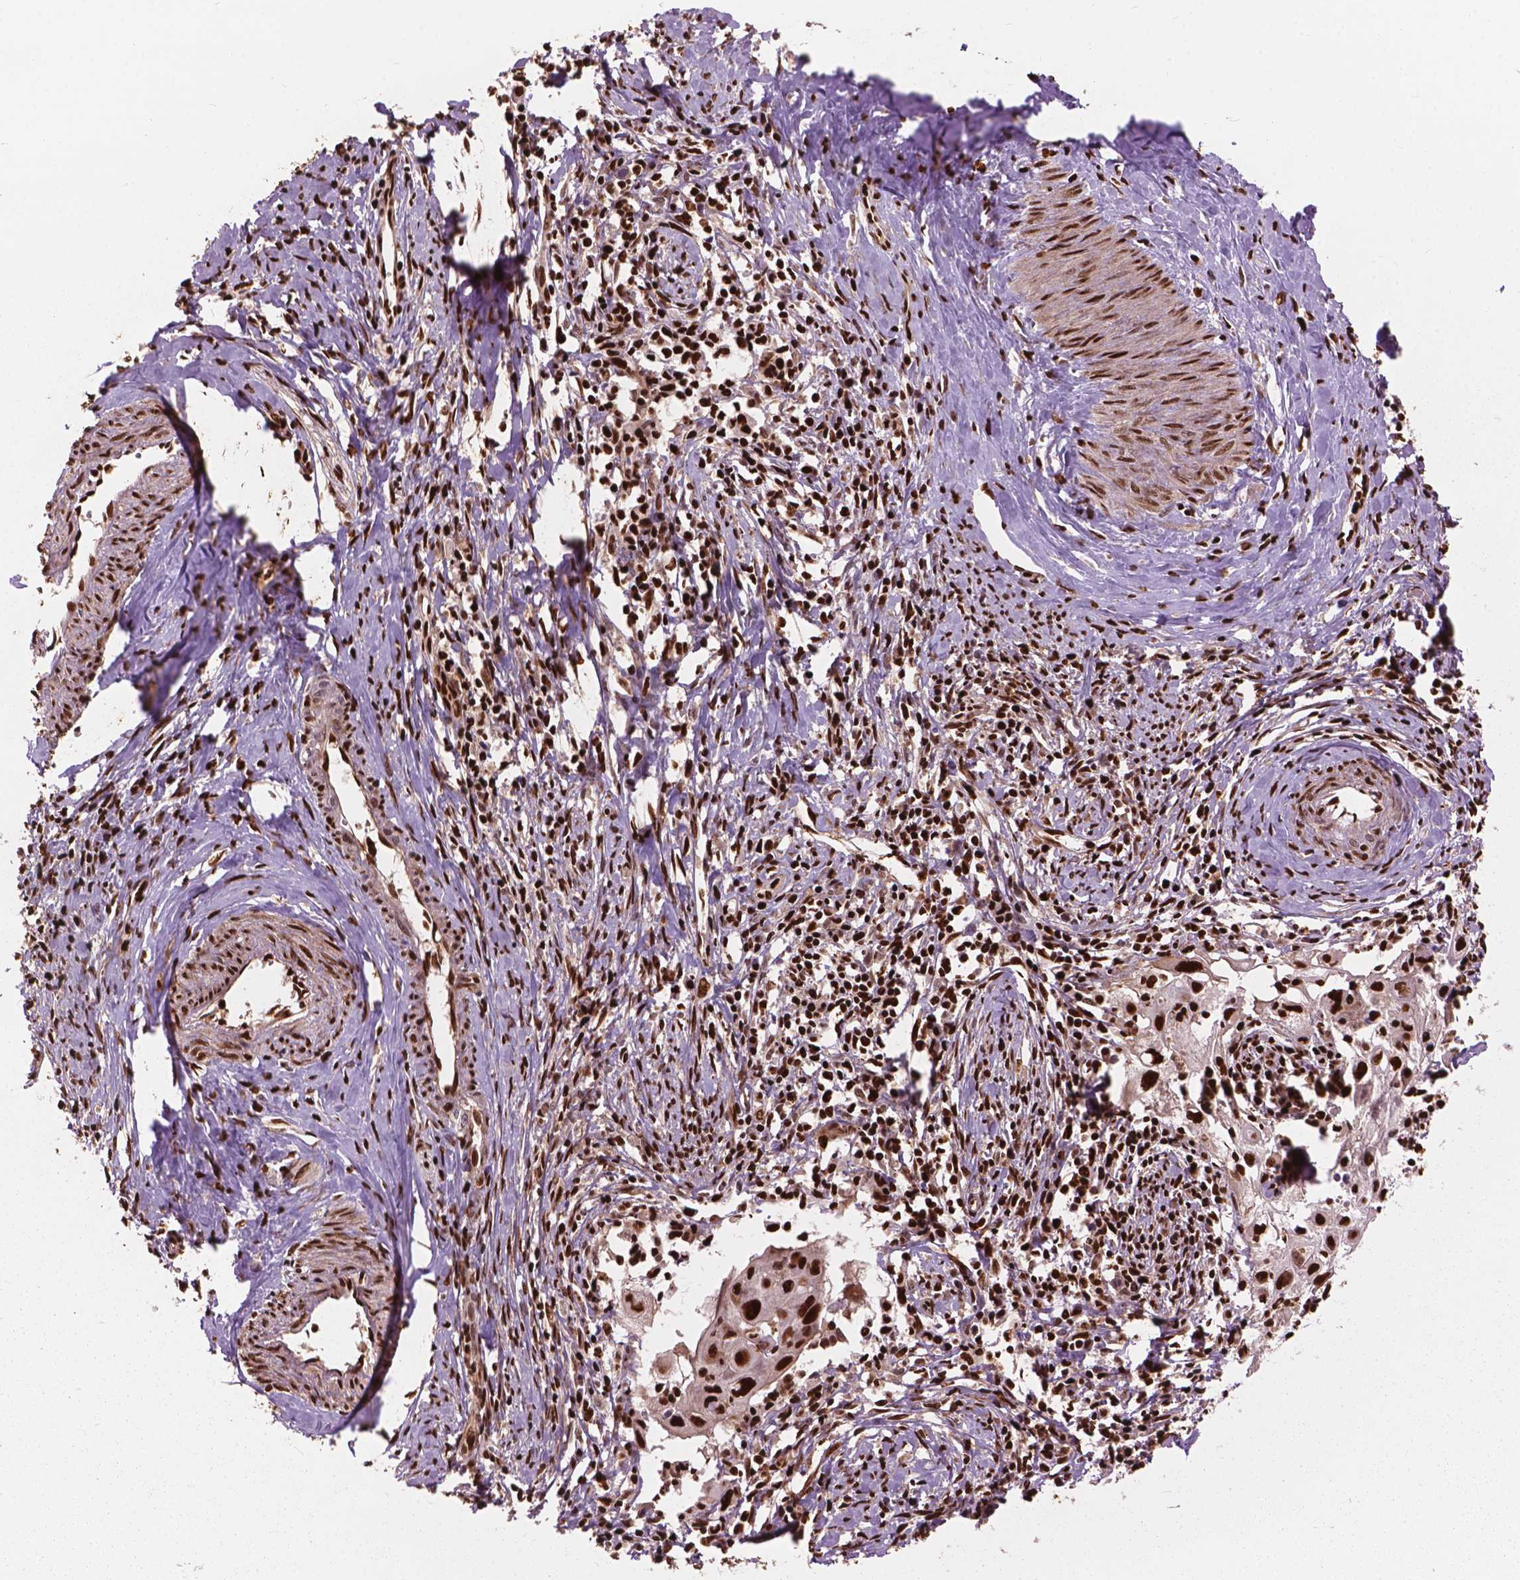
{"staining": {"intensity": "strong", "quantity": ">75%", "location": "nuclear"}, "tissue": "cervical cancer", "cell_type": "Tumor cells", "image_type": "cancer", "snomed": [{"axis": "morphology", "description": "Squamous cell carcinoma, NOS"}, {"axis": "topography", "description": "Cervix"}], "caption": "An immunohistochemistry (IHC) photomicrograph of neoplastic tissue is shown. Protein staining in brown labels strong nuclear positivity in cervical cancer (squamous cell carcinoma) within tumor cells.", "gene": "ANP32B", "patient": {"sex": "female", "age": 30}}